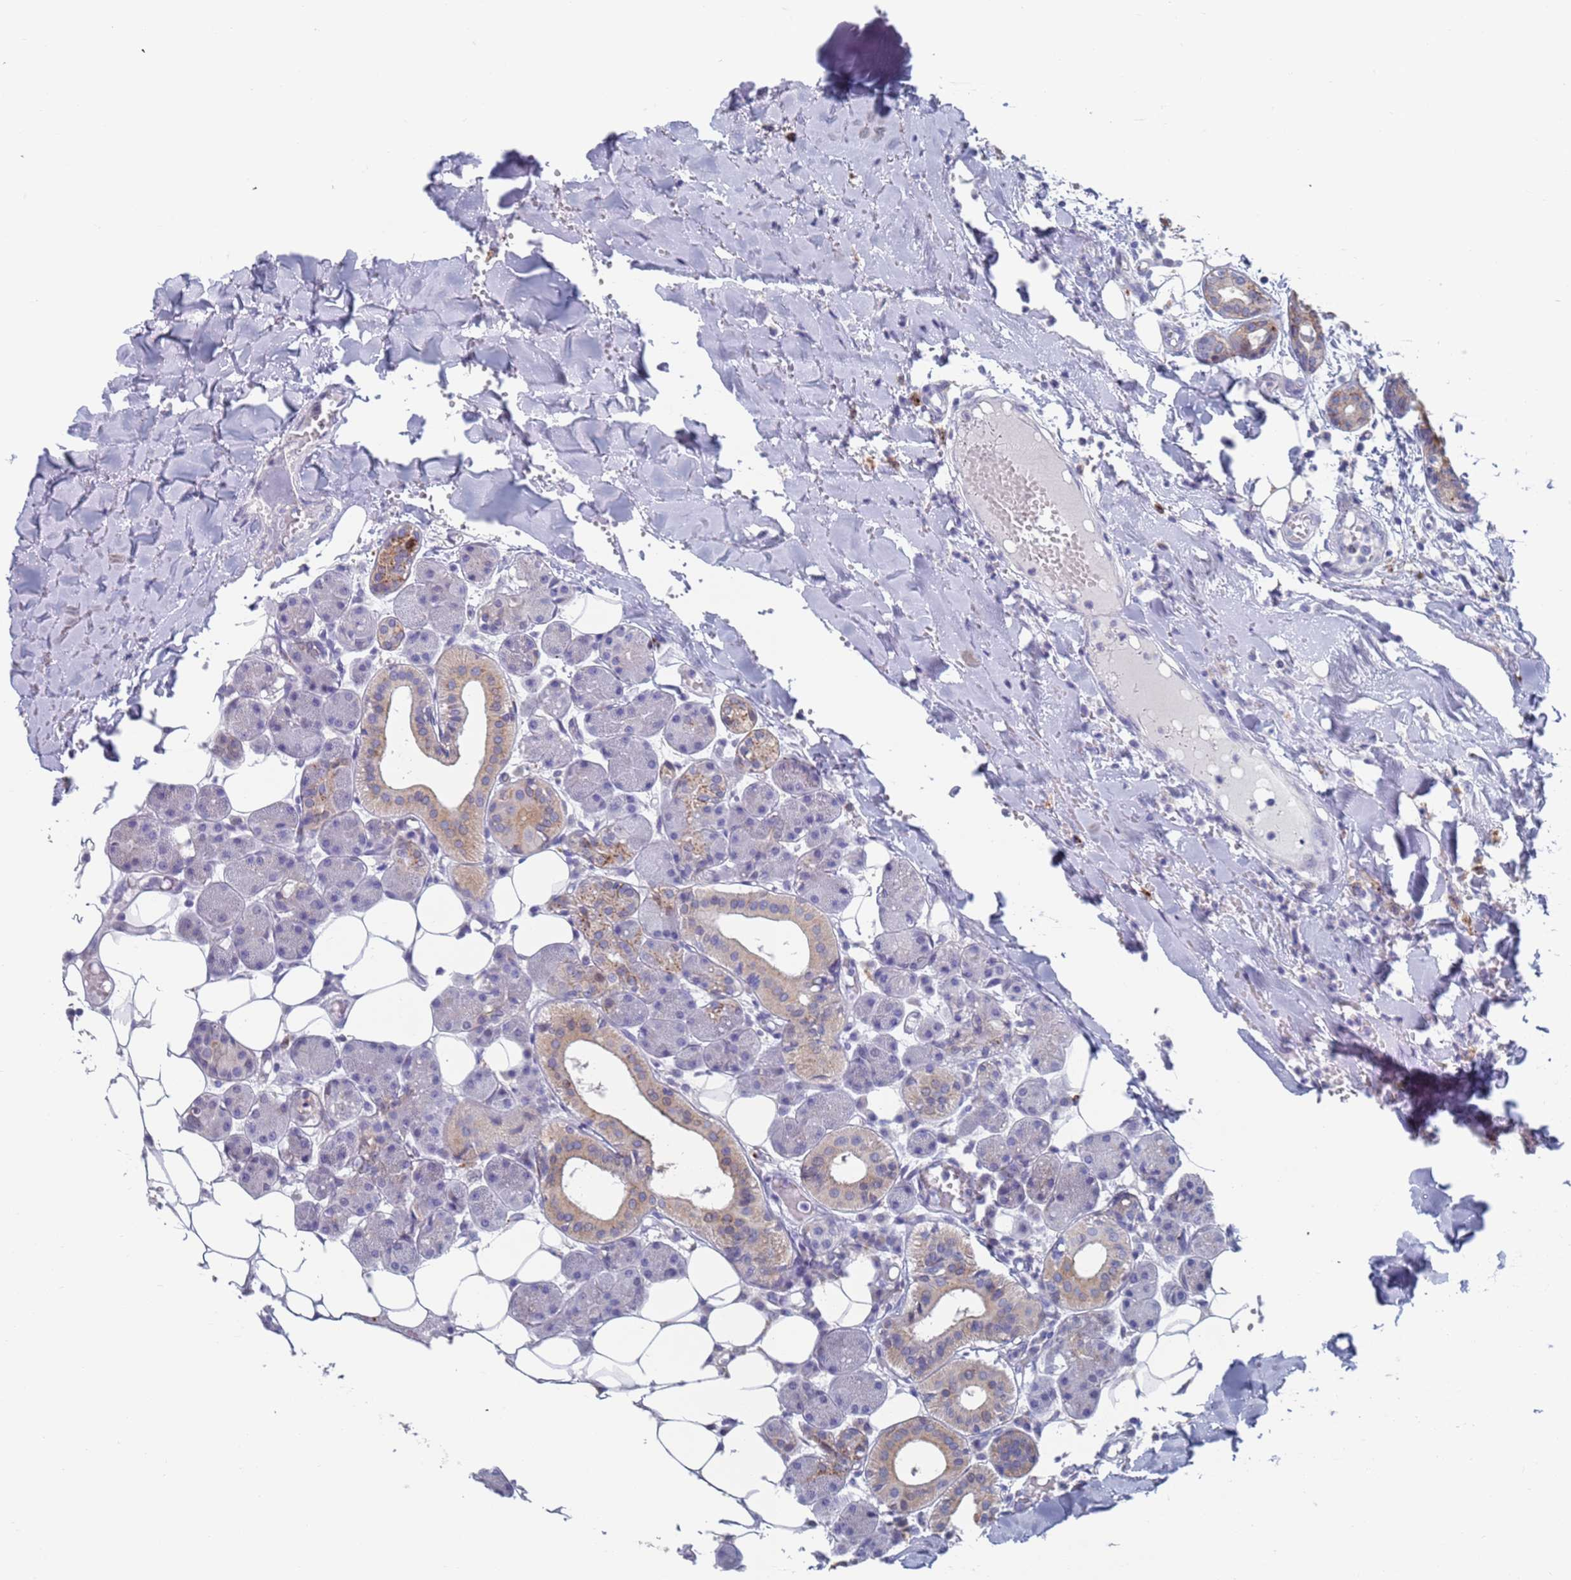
{"staining": {"intensity": "weak", "quantity": "<25%", "location": "cytoplasmic/membranous"}, "tissue": "head and neck cancer", "cell_type": "Tumor cells", "image_type": "cancer", "snomed": [{"axis": "morphology", "description": "Adenocarcinoma, NOS"}, {"axis": "topography", "description": "Head-Neck"}], "caption": "Immunohistochemistry micrograph of neoplastic tissue: head and neck adenocarcinoma stained with DAB demonstrates no significant protein positivity in tumor cells.", "gene": "FUCA1", "patient": {"sex": "female", "age": 73}}